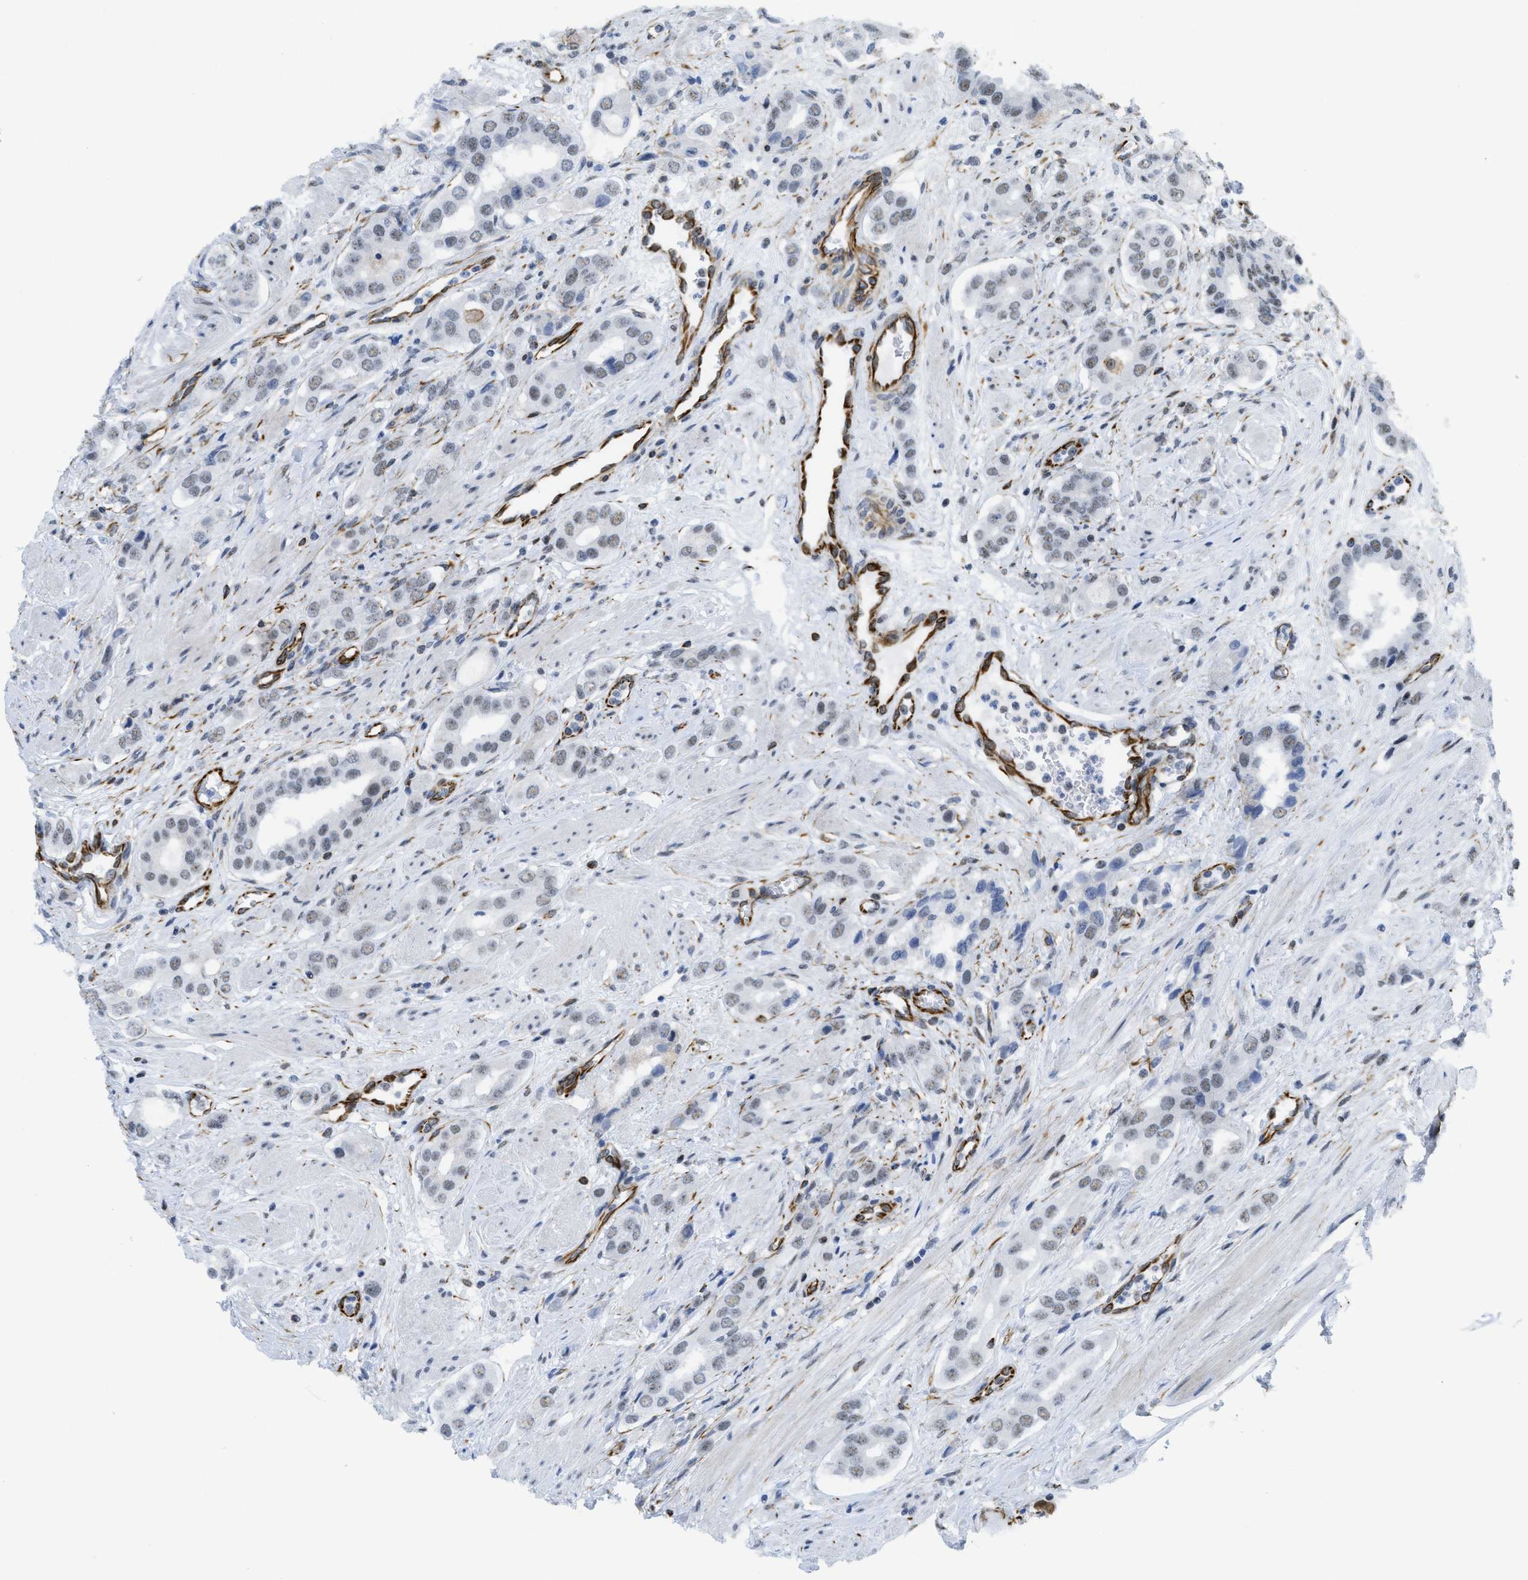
{"staining": {"intensity": "weak", "quantity": ">75%", "location": "nuclear"}, "tissue": "prostate cancer", "cell_type": "Tumor cells", "image_type": "cancer", "snomed": [{"axis": "morphology", "description": "Adenocarcinoma, High grade"}, {"axis": "topography", "description": "Prostate"}], "caption": "Prostate cancer (adenocarcinoma (high-grade)) stained for a protein reveals weak nuclear positivity in tumor cells. (DAB = brown stain, brightfield microscopy at high magnification).", "gene": "LRRC8B", "patient": {"sex": "male", "age": 52}}